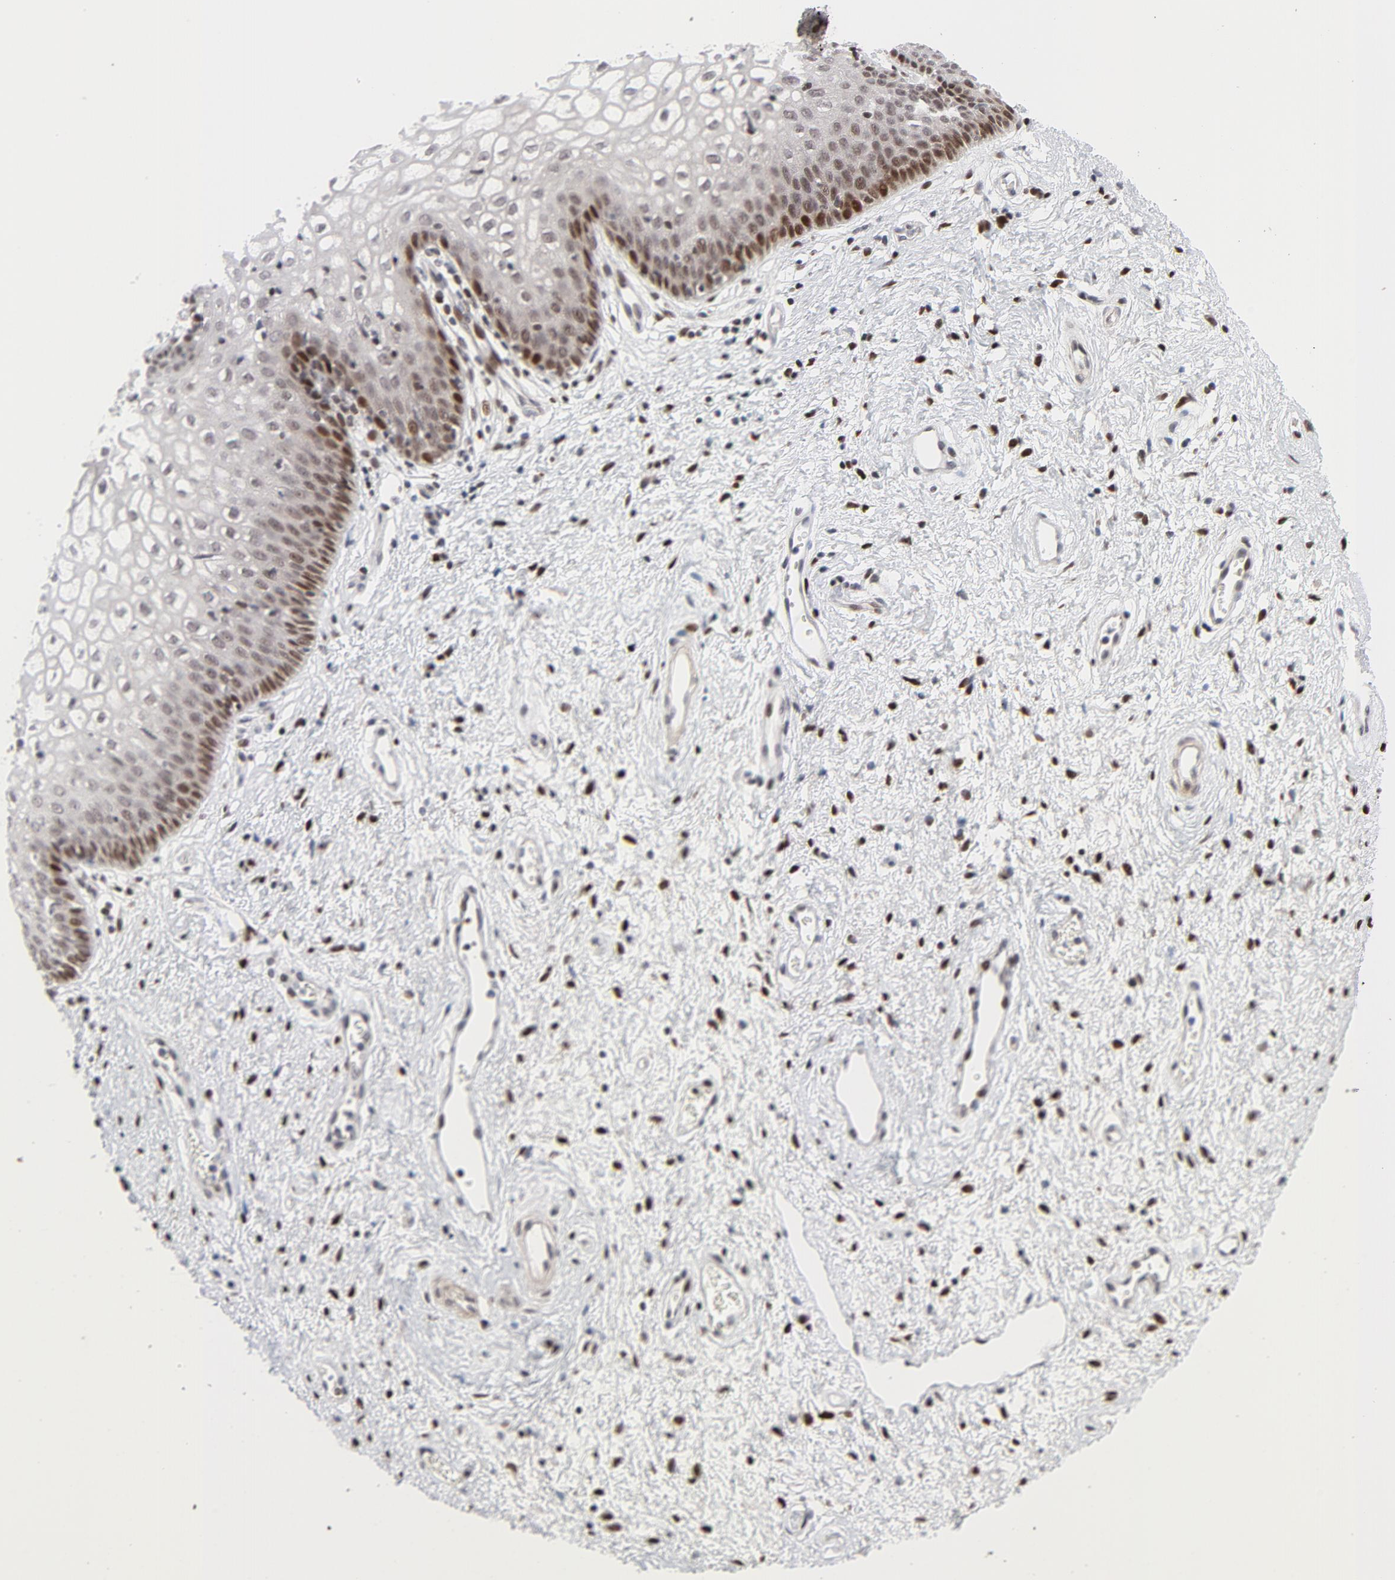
{"staining": {"intensity": "moderate", "quantity": "25%-75%", "location": "nuclear"}, "tissue": "vagina", "cell_type": "Squamous epithelial cells", "image_type": "normal", "snomed": [{"axis": "morphology", "description": "Normal tissue, NOS"}, {"axis": "topography", "description": "Vagina"}], "caption": "Normal vagina reveals moderate nuclear positivity in about 25%-75% of squamous epithelial cells Immunohistochemistry (ihc) stains the protein in brown and the nuclei are stained blue..", "gene": "NFIC", "patient": {"sex": "female", "age": 34}}